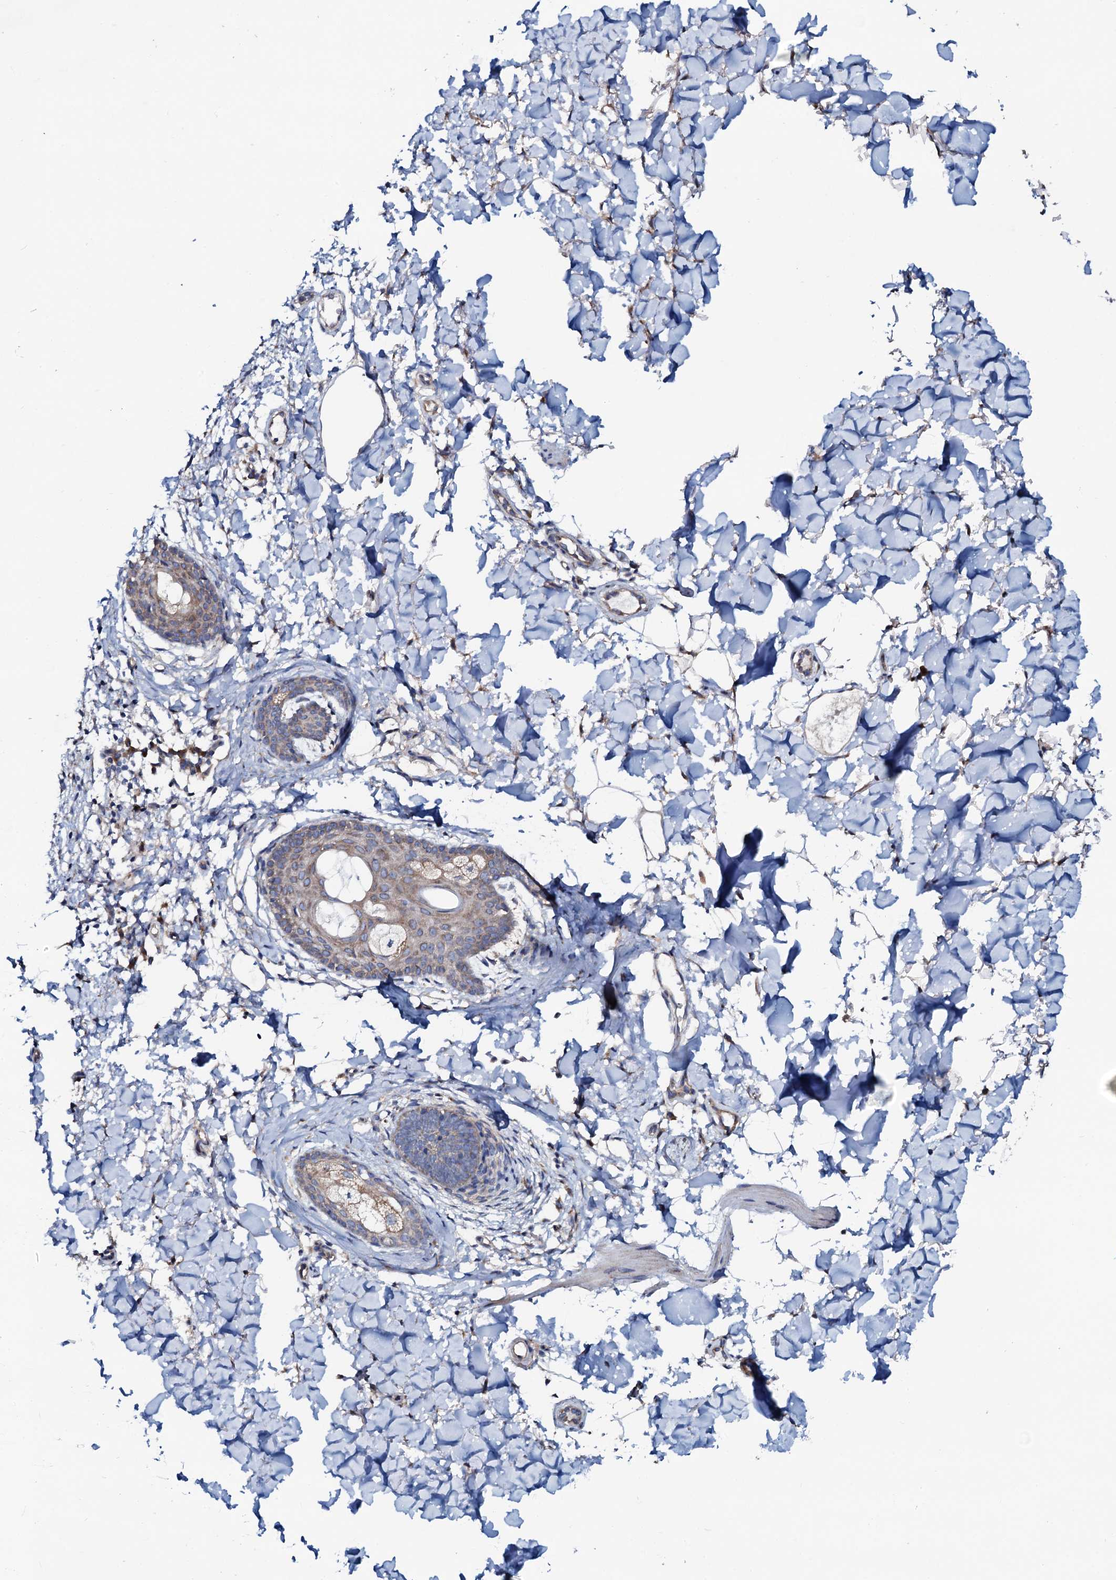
{"staining": {"intensity": "weak", "quantity": "25%-75%", "location": "cytoplasmic/membranous"}, "tissue": "skin cancer", "cell_type": "Tumor cells", "image_type": "cancer", "snomed": [{"axis": "morphology", "description": "Basal cell carcinoma"}, {"axis": "topography", "description": "Skin"}], "caption": "The immunohistochemical stain shows weak cytoplasmic/membranous staining in tumor cells of skin basal cell carcinoma tissue.", "gene": "STARD13", "patient": {"sex": "female", "age": 66}}